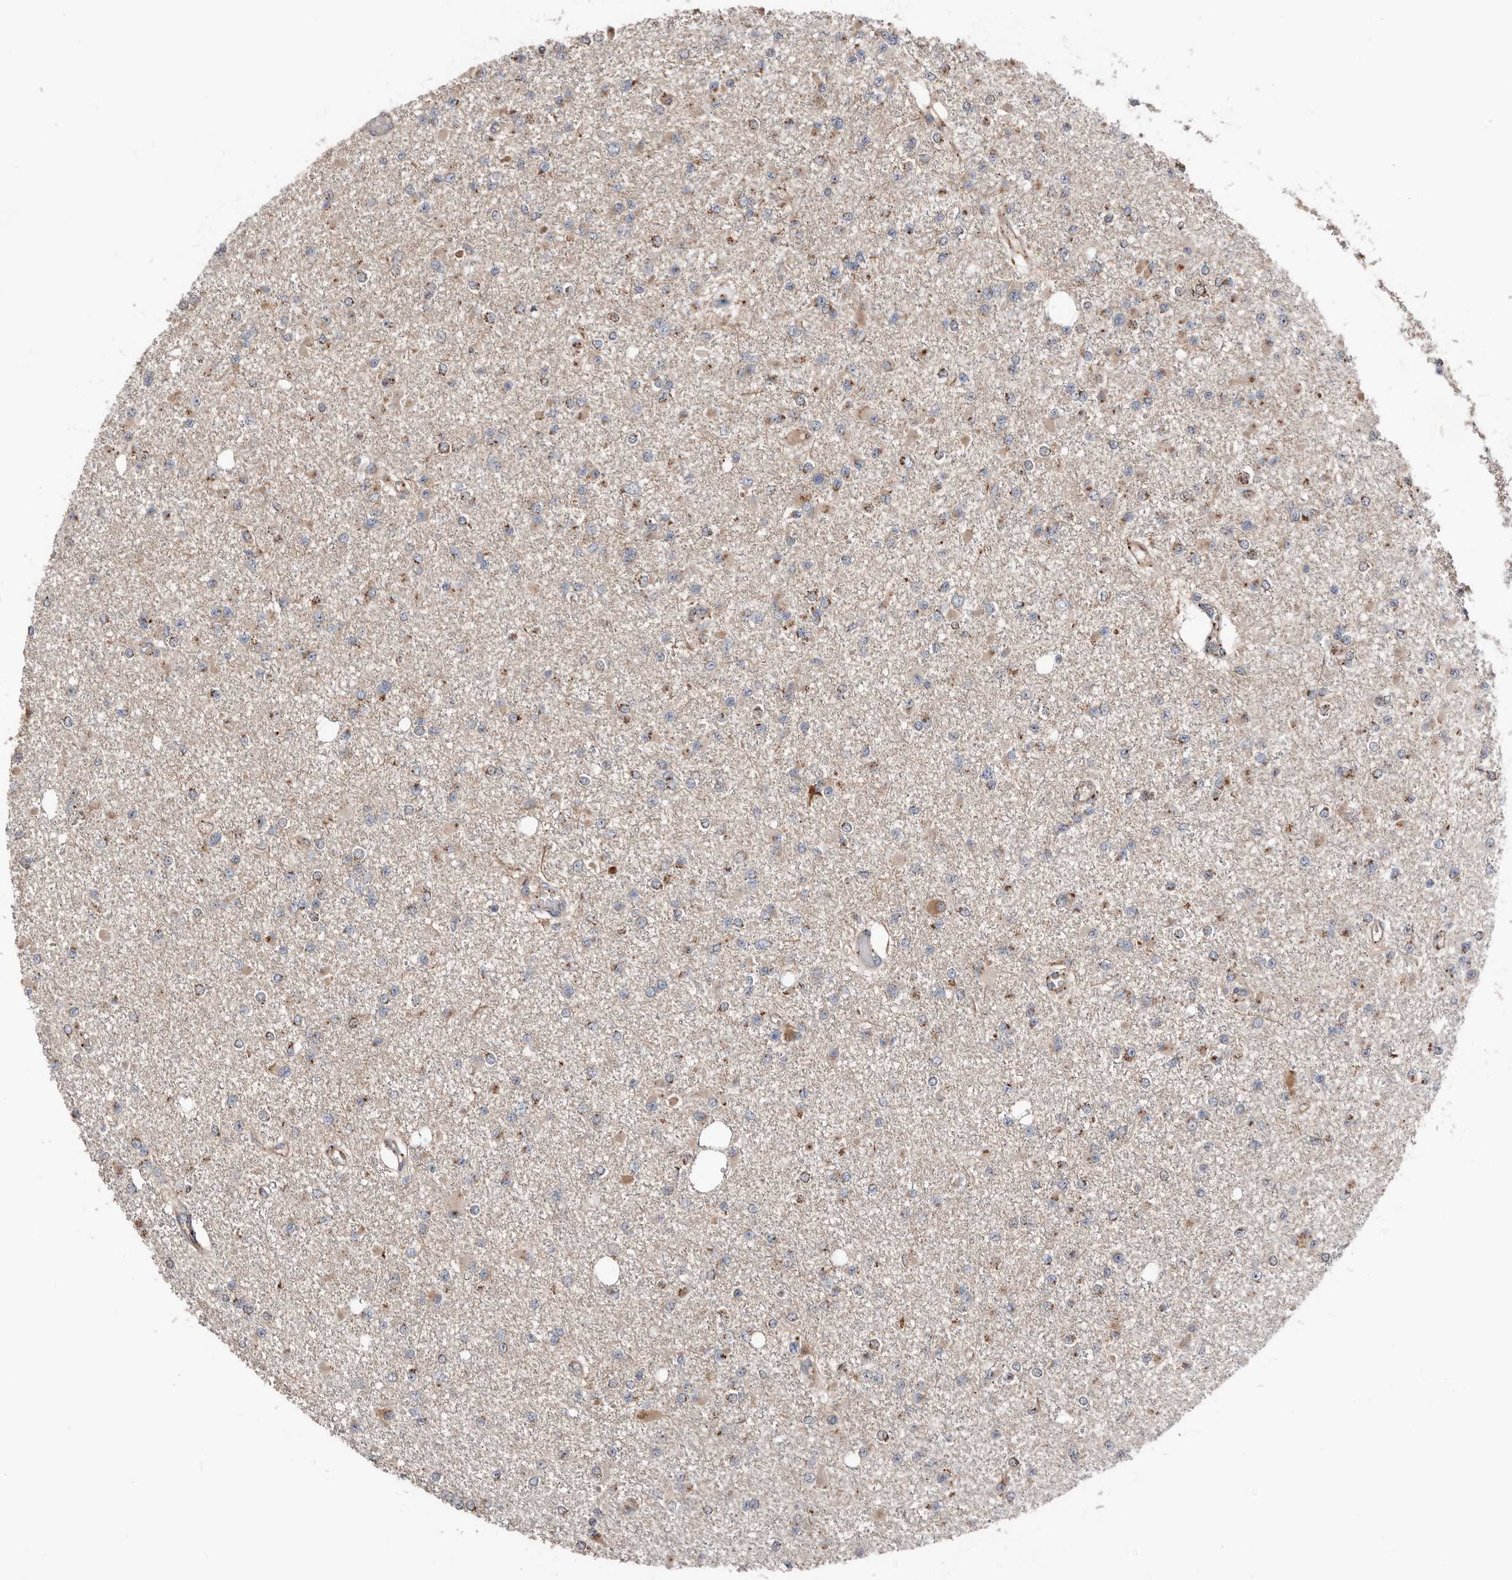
{"staining": {"intensity": "moderate", "quantity": "25%-75%", "location": "cytoplasmic/membranous"}, "tissue": "glioma", "cell_type": "Tumor cells", "image_type": "cancer", "snomed": [{"axis": "morphology", "description": "Glioma, malignant, Low grade"}, {"axis": "topography", "description": "Brain"}], "caption": "Glioma stained with DAB immunohistochemistry (IHC) reveals medium levels of moderate cytoplasmic/membranous positivity in about 25%-75% of tumor cells.", "gene": "COG1", "patient": {"sex": "female", "age": 22}}